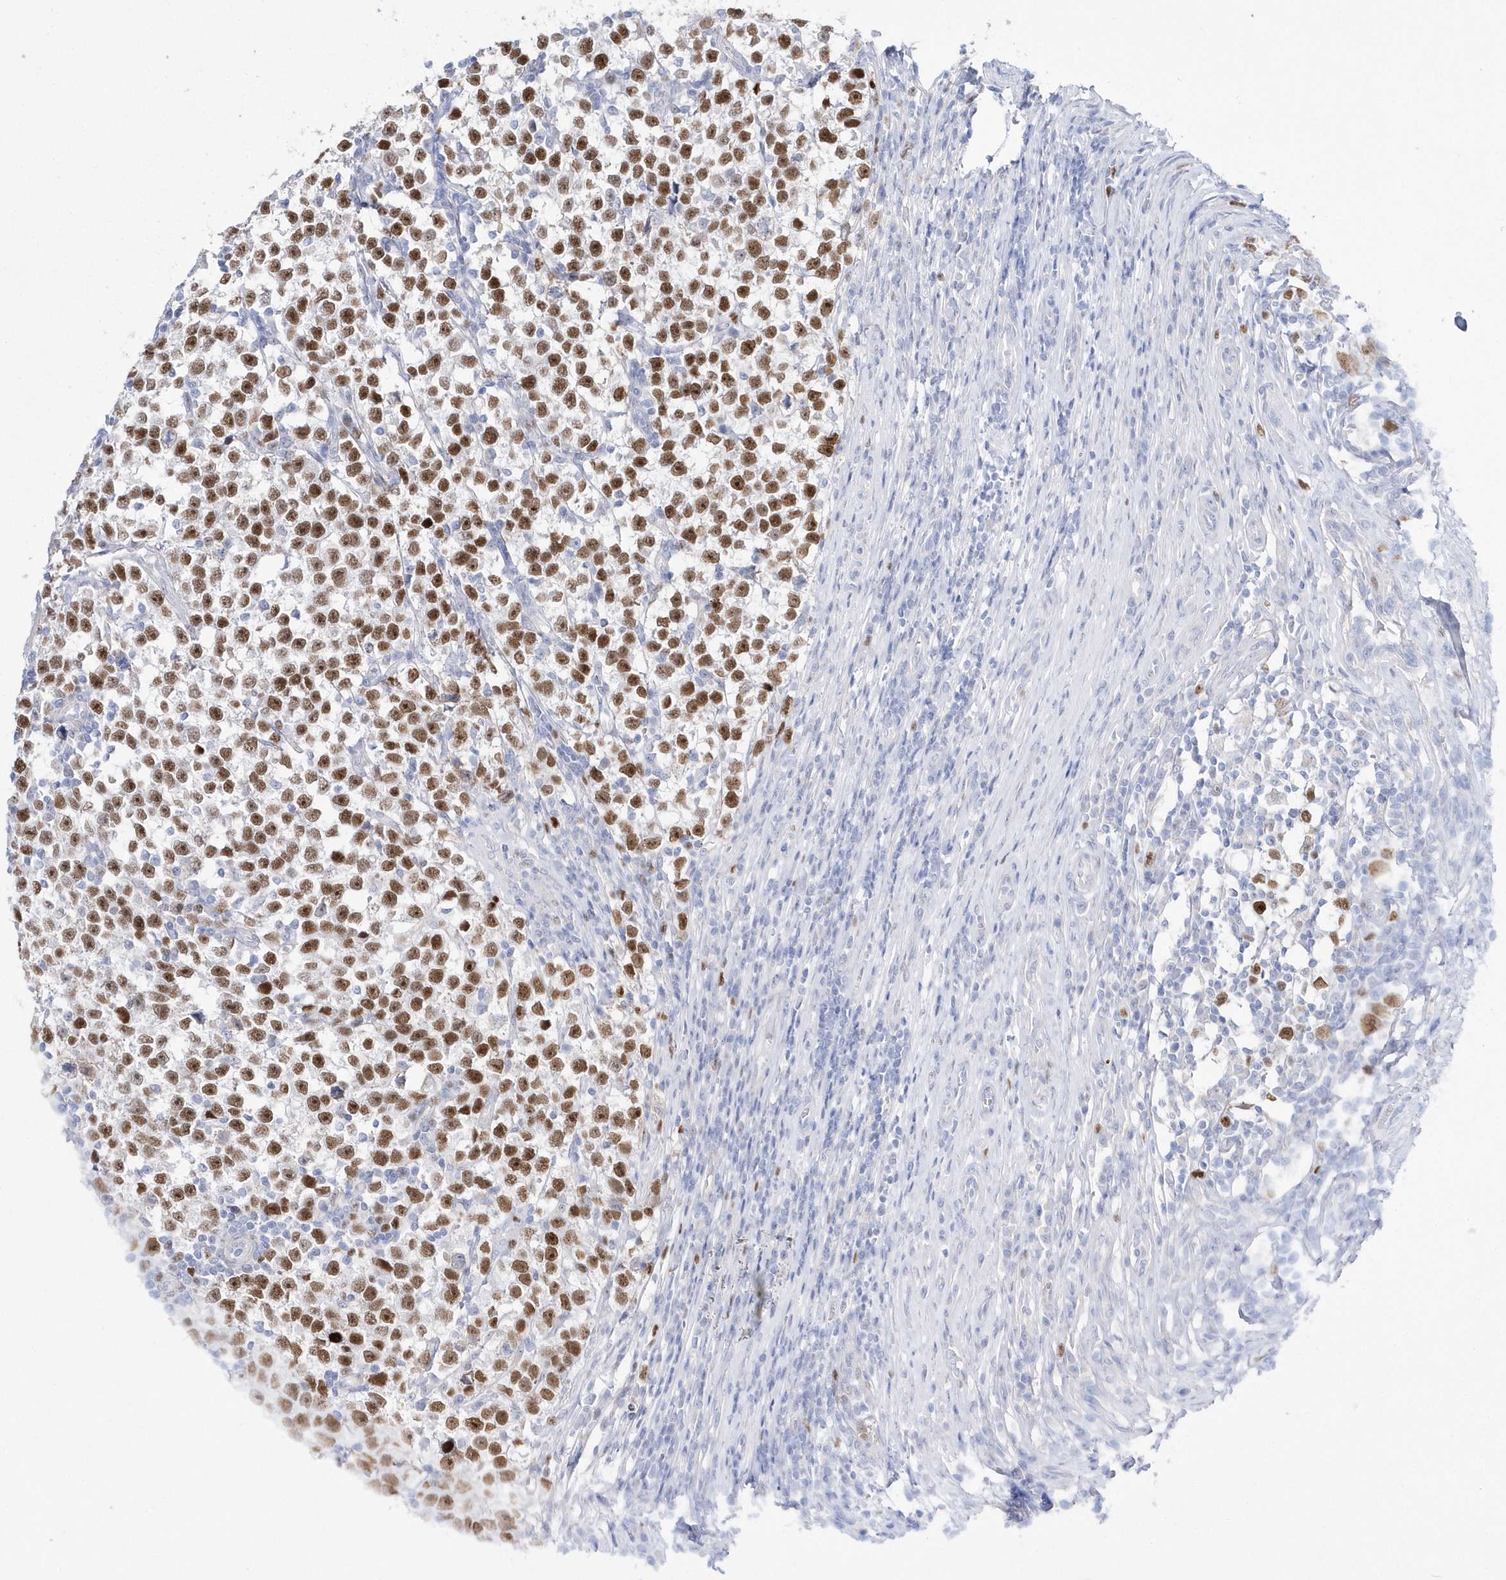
{"staining": {"intensity": "strong", "quantity": ">75%", "location": "nuclear"}, "tissue": "testis cancer", "cell_type": "Tumor cells", "image_type": "cancer", "snomed": [{"axis": "morphology", "description": "Normal tissue, NOS"}, {"axis": "morphology", "description": "Seminoma, NOS"}, {"axis": "topography", "description": "Testis"}], "caption": "Human testis cancer (seminoma) stained with a brown dye shows strong nuclear positive expression in approximately >75% of tumor cells.", "gene": "TMCO6", "patient": {"sex": "male", "age": 43}}